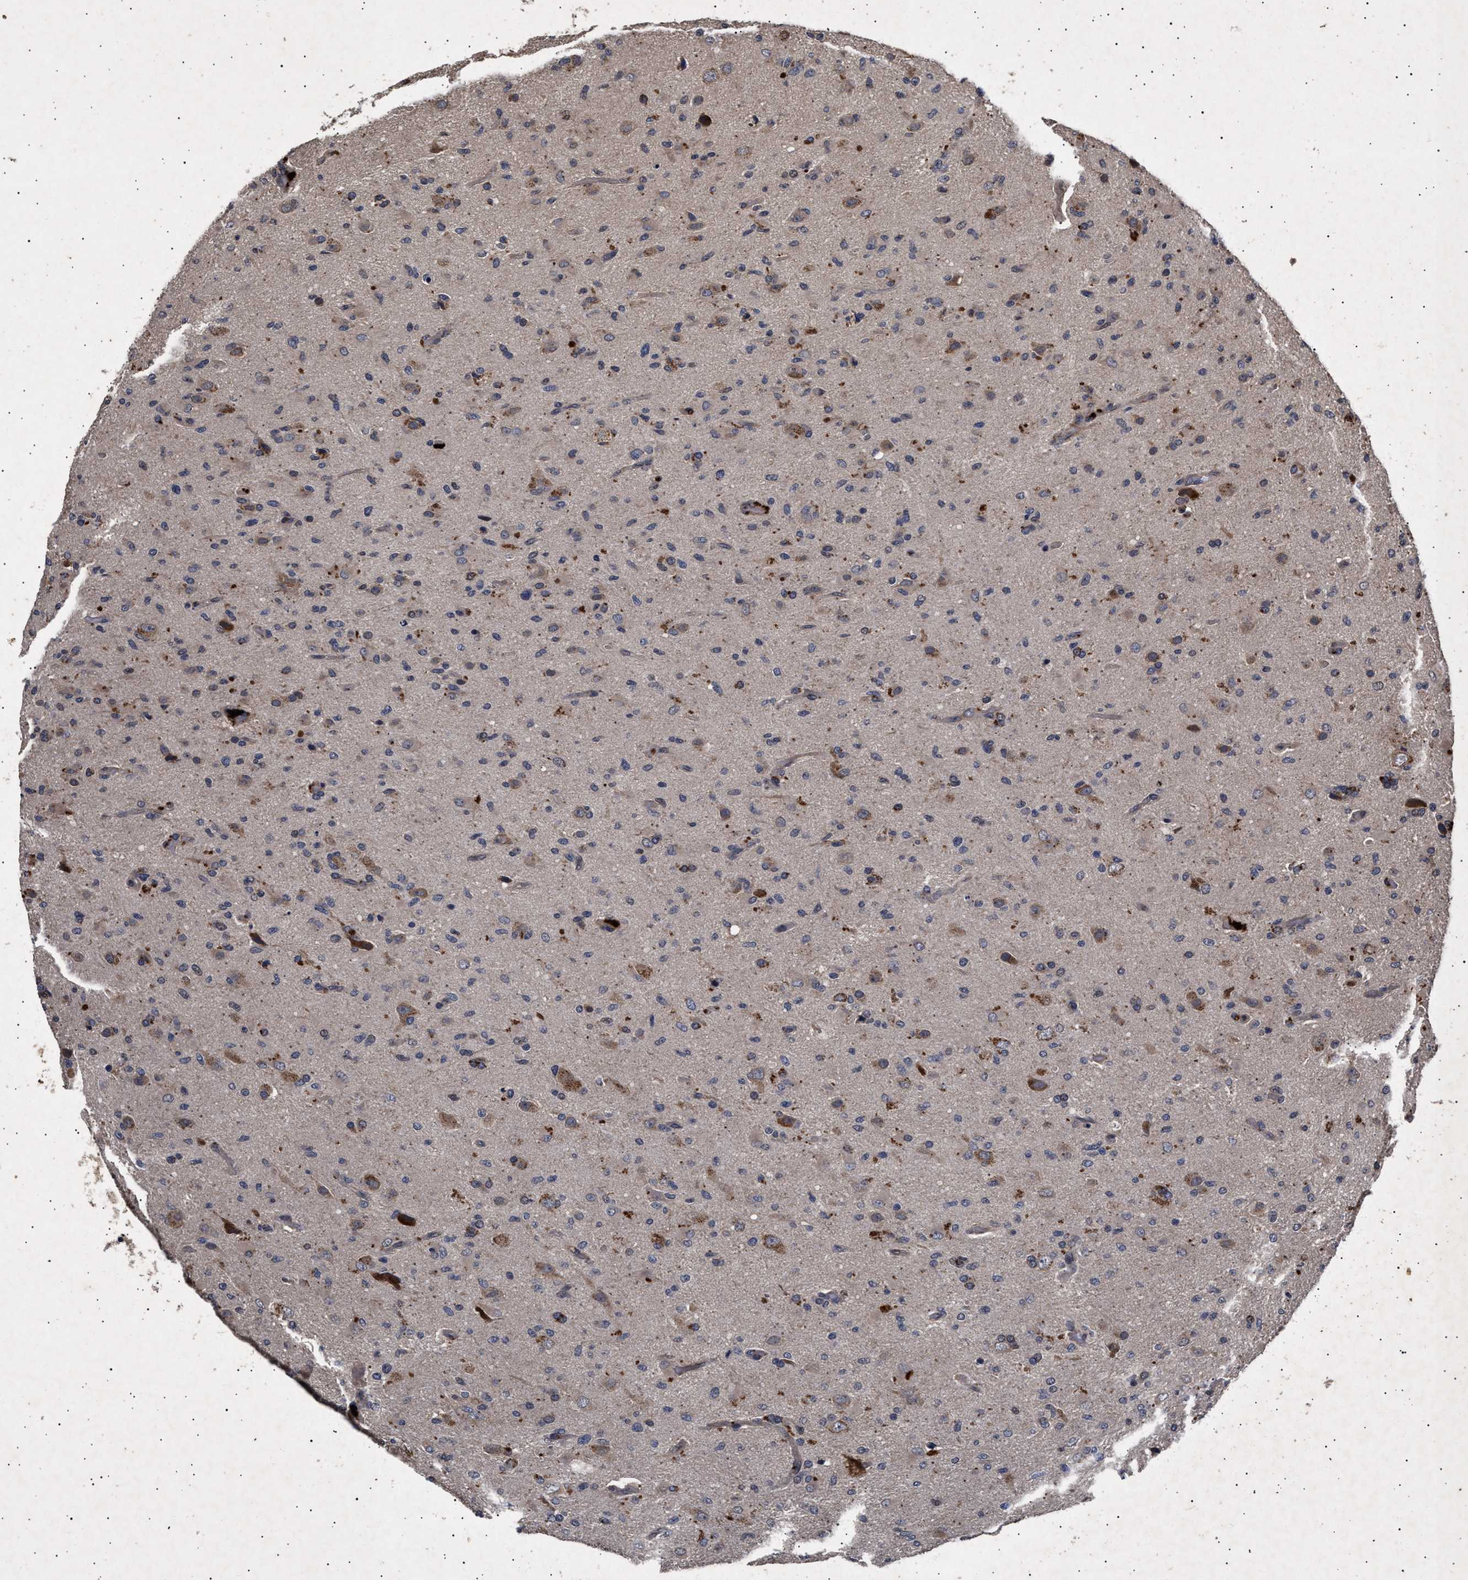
{"staining": {"intensity": "moderate", "quantity": "25%-75%", "location": "cytoplasmic/membranous"}, "tissue": "glioma", "cell_type": "Tumor cells", "image_type": "cancer", "snomed": [{"axis": "morphology", "description": "Glioma, malignant, High grade"}, {"axis": "topography", "description": "Brain"}], "caption": "This is an image of IHC staining of malignant glioma (high-grade), which shows moderate expression in the cytoplasmic/membranous of tumor cells.", "gene": "ITGB5", "patient": {"sex": "male", "age": 71}}